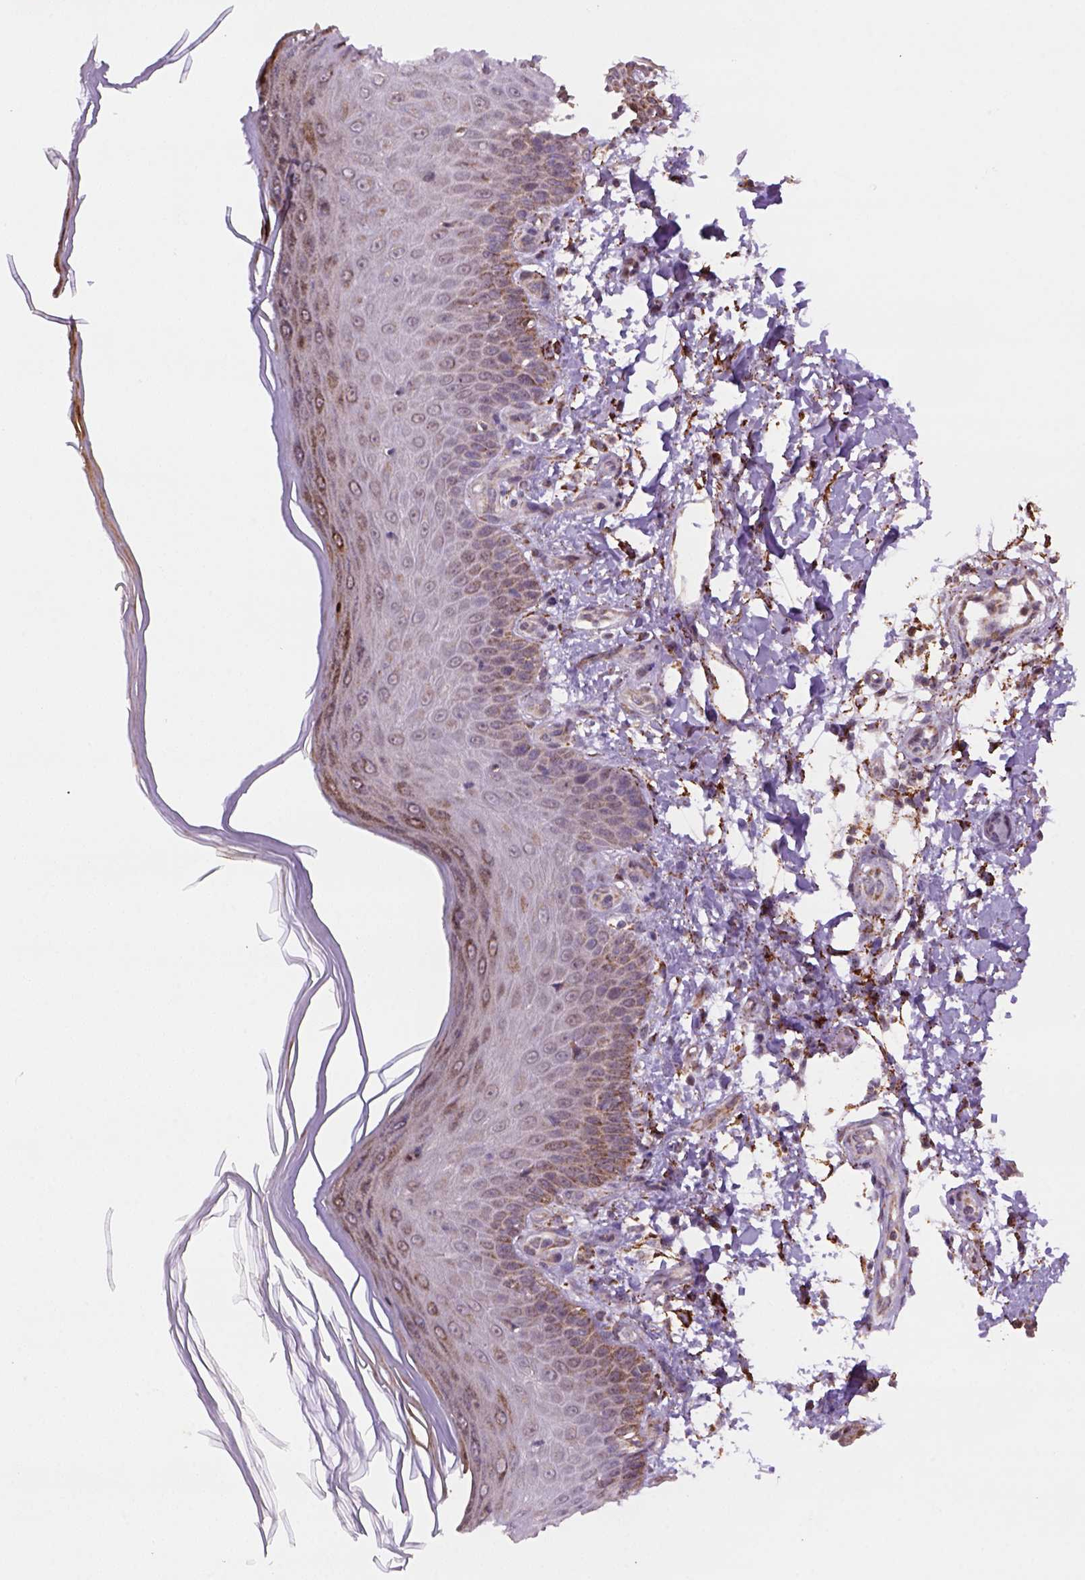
{"staining": {"intensity": "strong", "quantity": ">75%", "location": "cytoplasmic/membranous"}, "tissue": "skin", "cell_type": "Fibroblasts", "image_type": "normal", "snomed": [{"axis": "morphology", "description": "Normal tissue, NOS"}, {"axis": "topography", "description": "Skin"}], "caption": "Human skin stained with a brown dye exhibits strong cytoplasmic/membranous positive positivity in approximately >75% of fibroblasts.", "gene": "FZD7", "patient": {"sex": "female", "age": 62}}